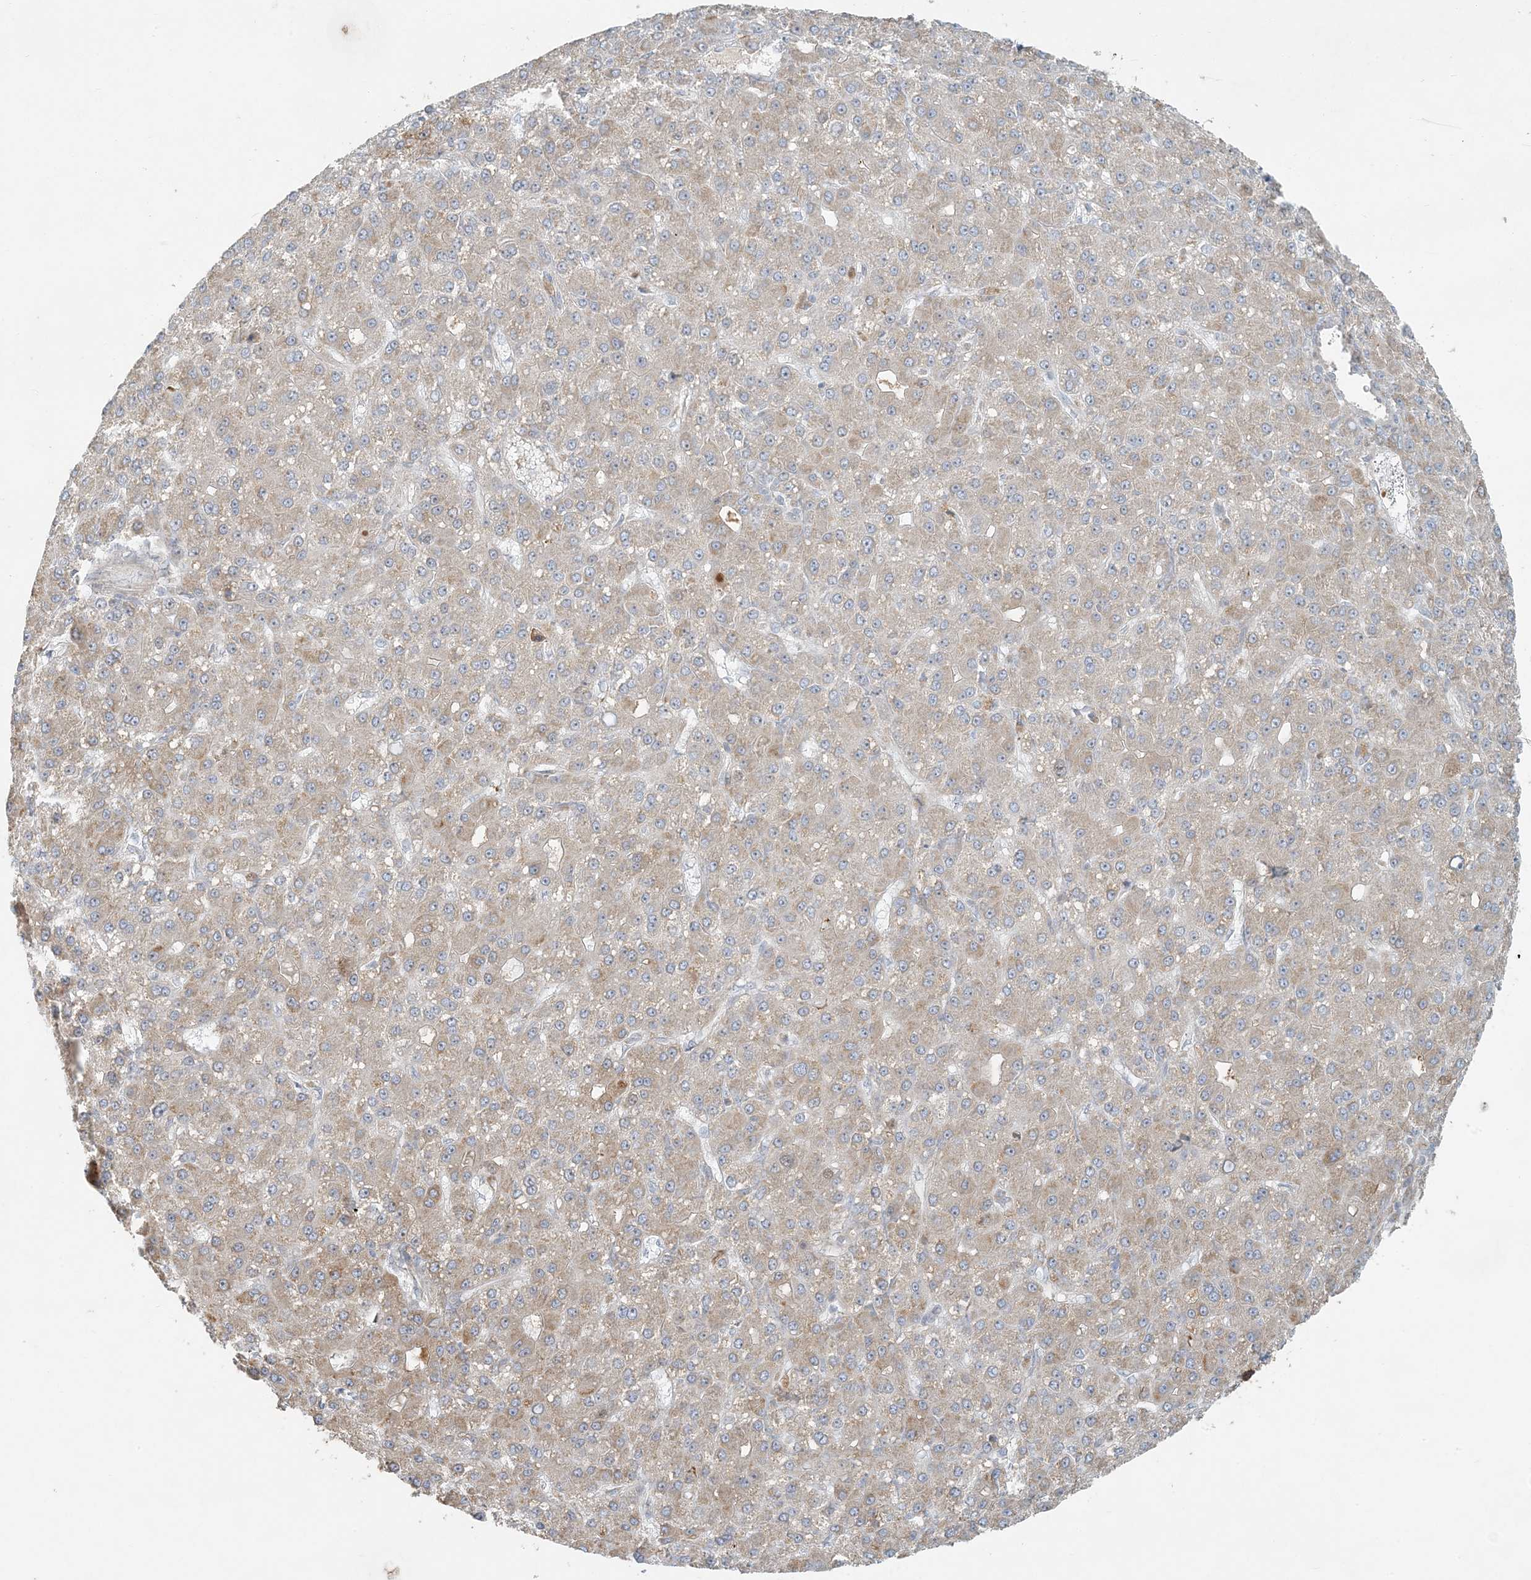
{"staining": {"intensity": "moderate", "quantity": ">75%", "location": "cytoplasmic/membranous"}, "tissue": "liver cancer", "cell_type": "Tumor cells", "image_type": "cancer", "snomed": [{"axis": "morphology", "description": "Carcinoma, Hepatocellular, NOS"}, {"axis": "topography", "description": "Liver"}], "caption": "About >75% of tumor cells in human liver cancer (hepatocellular carcinoma) exhibit moderate cytoplasmic/membranous protein staining as visualized by brown immunohistochemical staining.", "gene": "HACL1", "patient": {"sex": "male", "age": 67}}